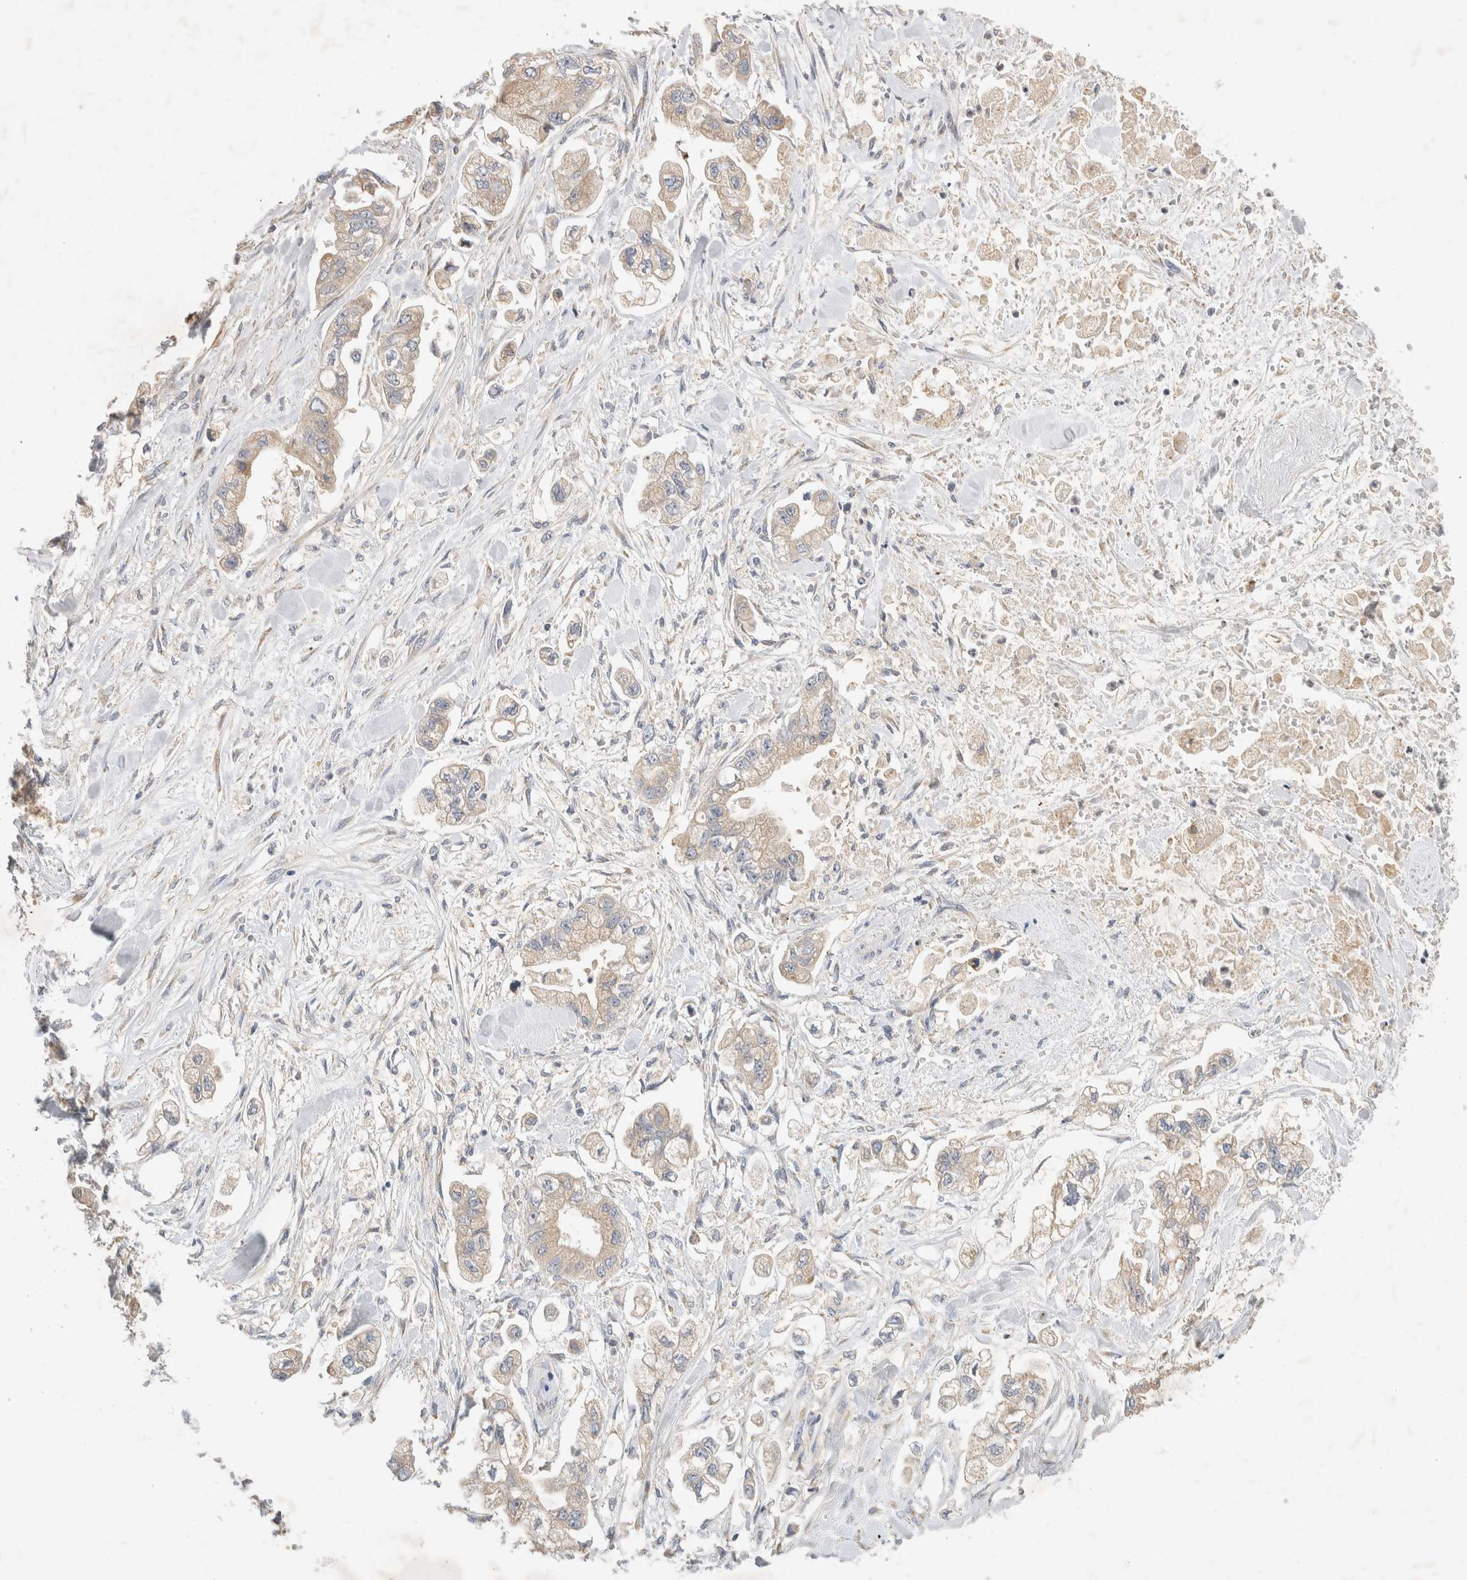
{"staining": {"intensity": "weak", "quantity": "25%-75%", "location": "cytoplasmic/membranous"}, "tissue": "stomach cancer", "cell_type": "Tumor cells", "image_type": "cancer", "snomed": [{"axis": "morphology", "description": "Normal tissue, NOS"}, {"axis": "morphology", "description": "Adenocarcinoma, NOS"}, {"axis": "topography", "description": "Stomach"}], "caption": "Approximately 25%-75% of tumor cells in human adenocarcinoma (stomach) reveal weak cytoplasmic/membranous protein expression as visualized by brown immunohistochemical staining.", "gene": "NEDD4L", "patient": {"sex": "male", "age": 62}}